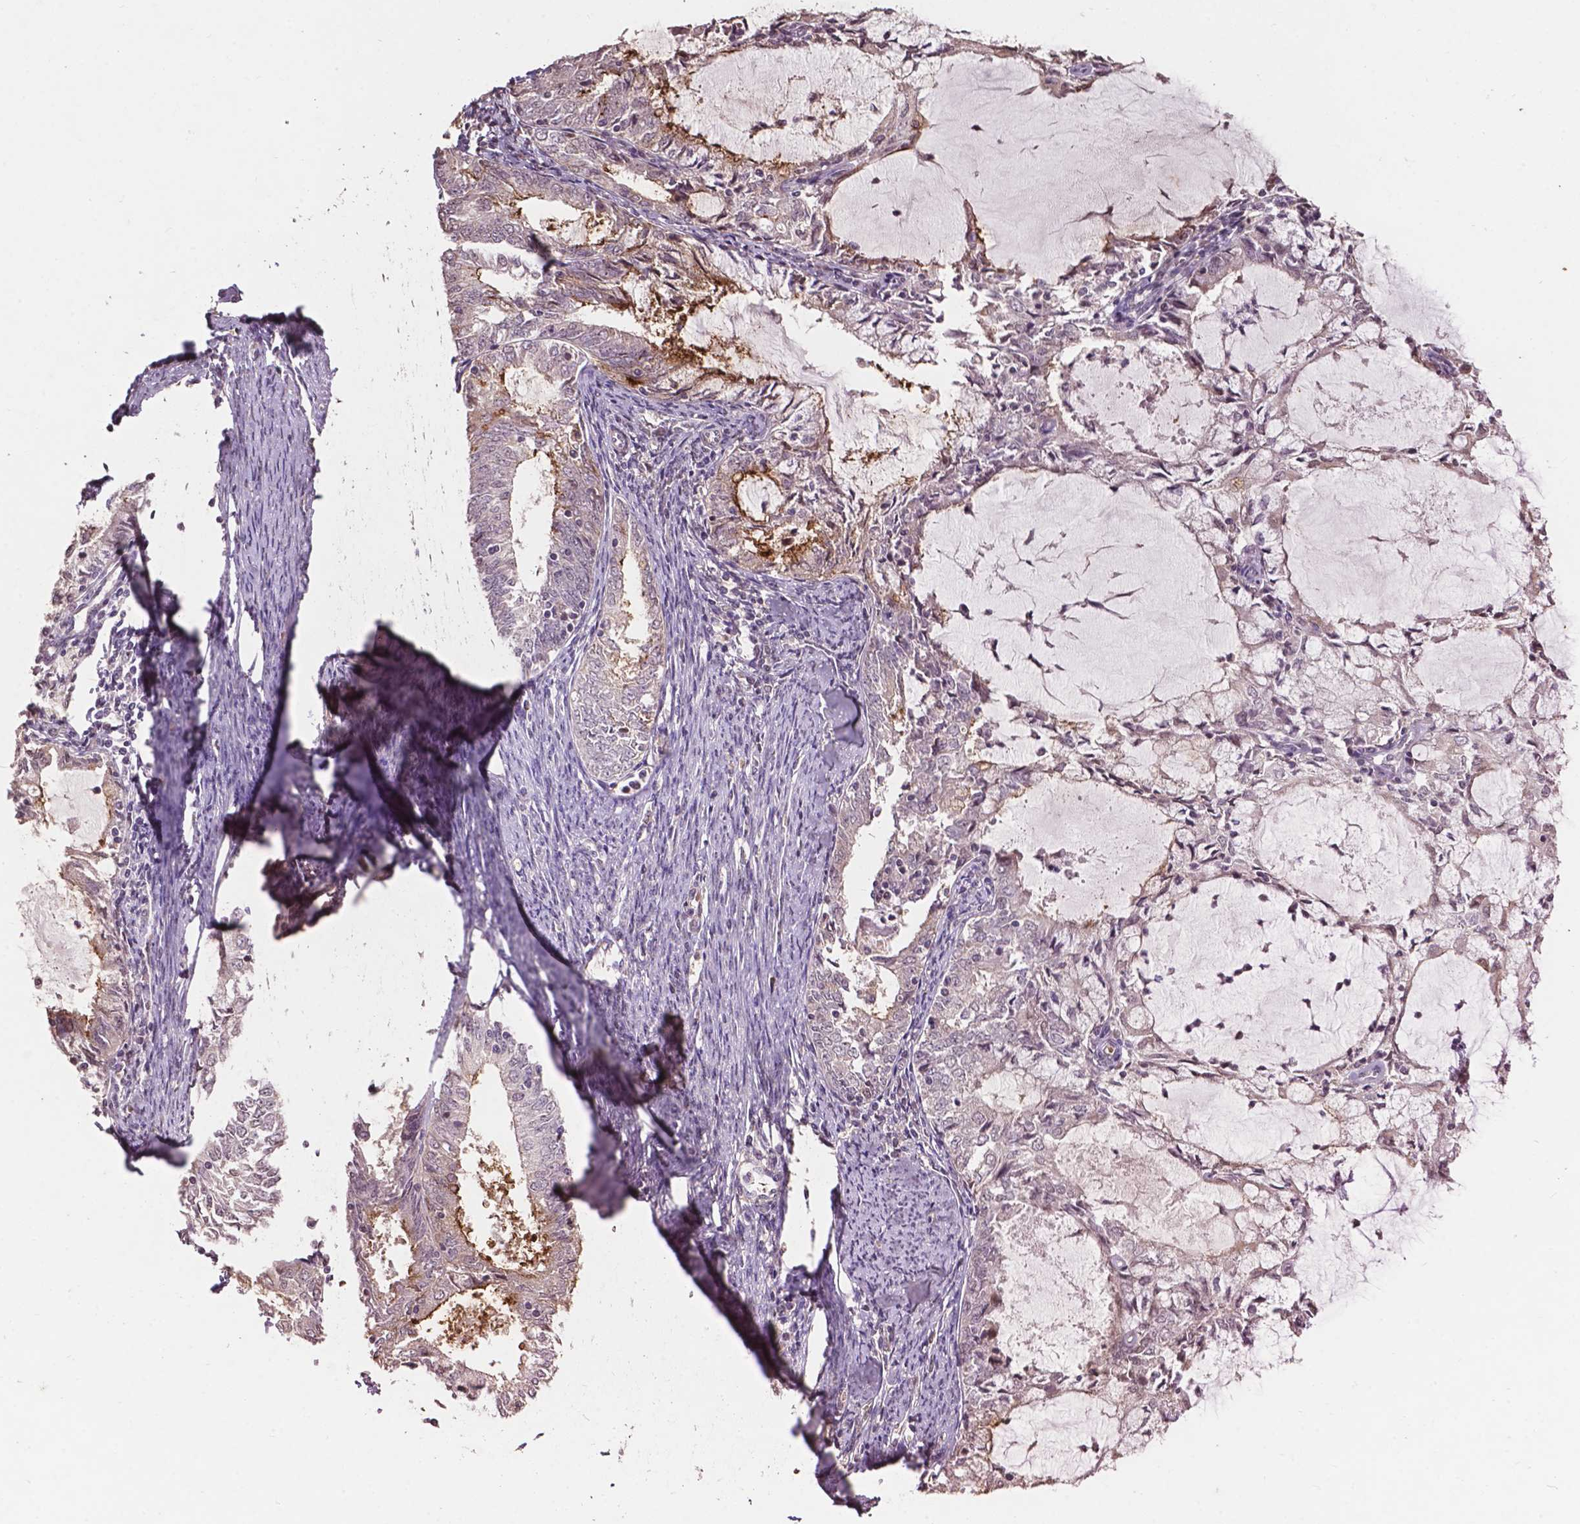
{"staining": {"intensity": "moderate", "quantity": "<25%", "location": "cytoplasmic/membranous"}, "tissue": "endometrial cancer", "cell_type": "Tumor cells", "image_type": "cancer", "snomed": [{"axis": "morphology", "description": "Adenocarcinoma, NOS"}, {"axis": "topography", "description": "Endometrium"}], "caption": "This histopathology image exhibits immunohistochemistry (IHC) staining of endometrial adenocarcinoma, with low moderate cytoplasmic/membranous positivity in about <25% of tumor cells.", "gene": "GLRA2", "patient": {"sex": "female", "age": 57}}